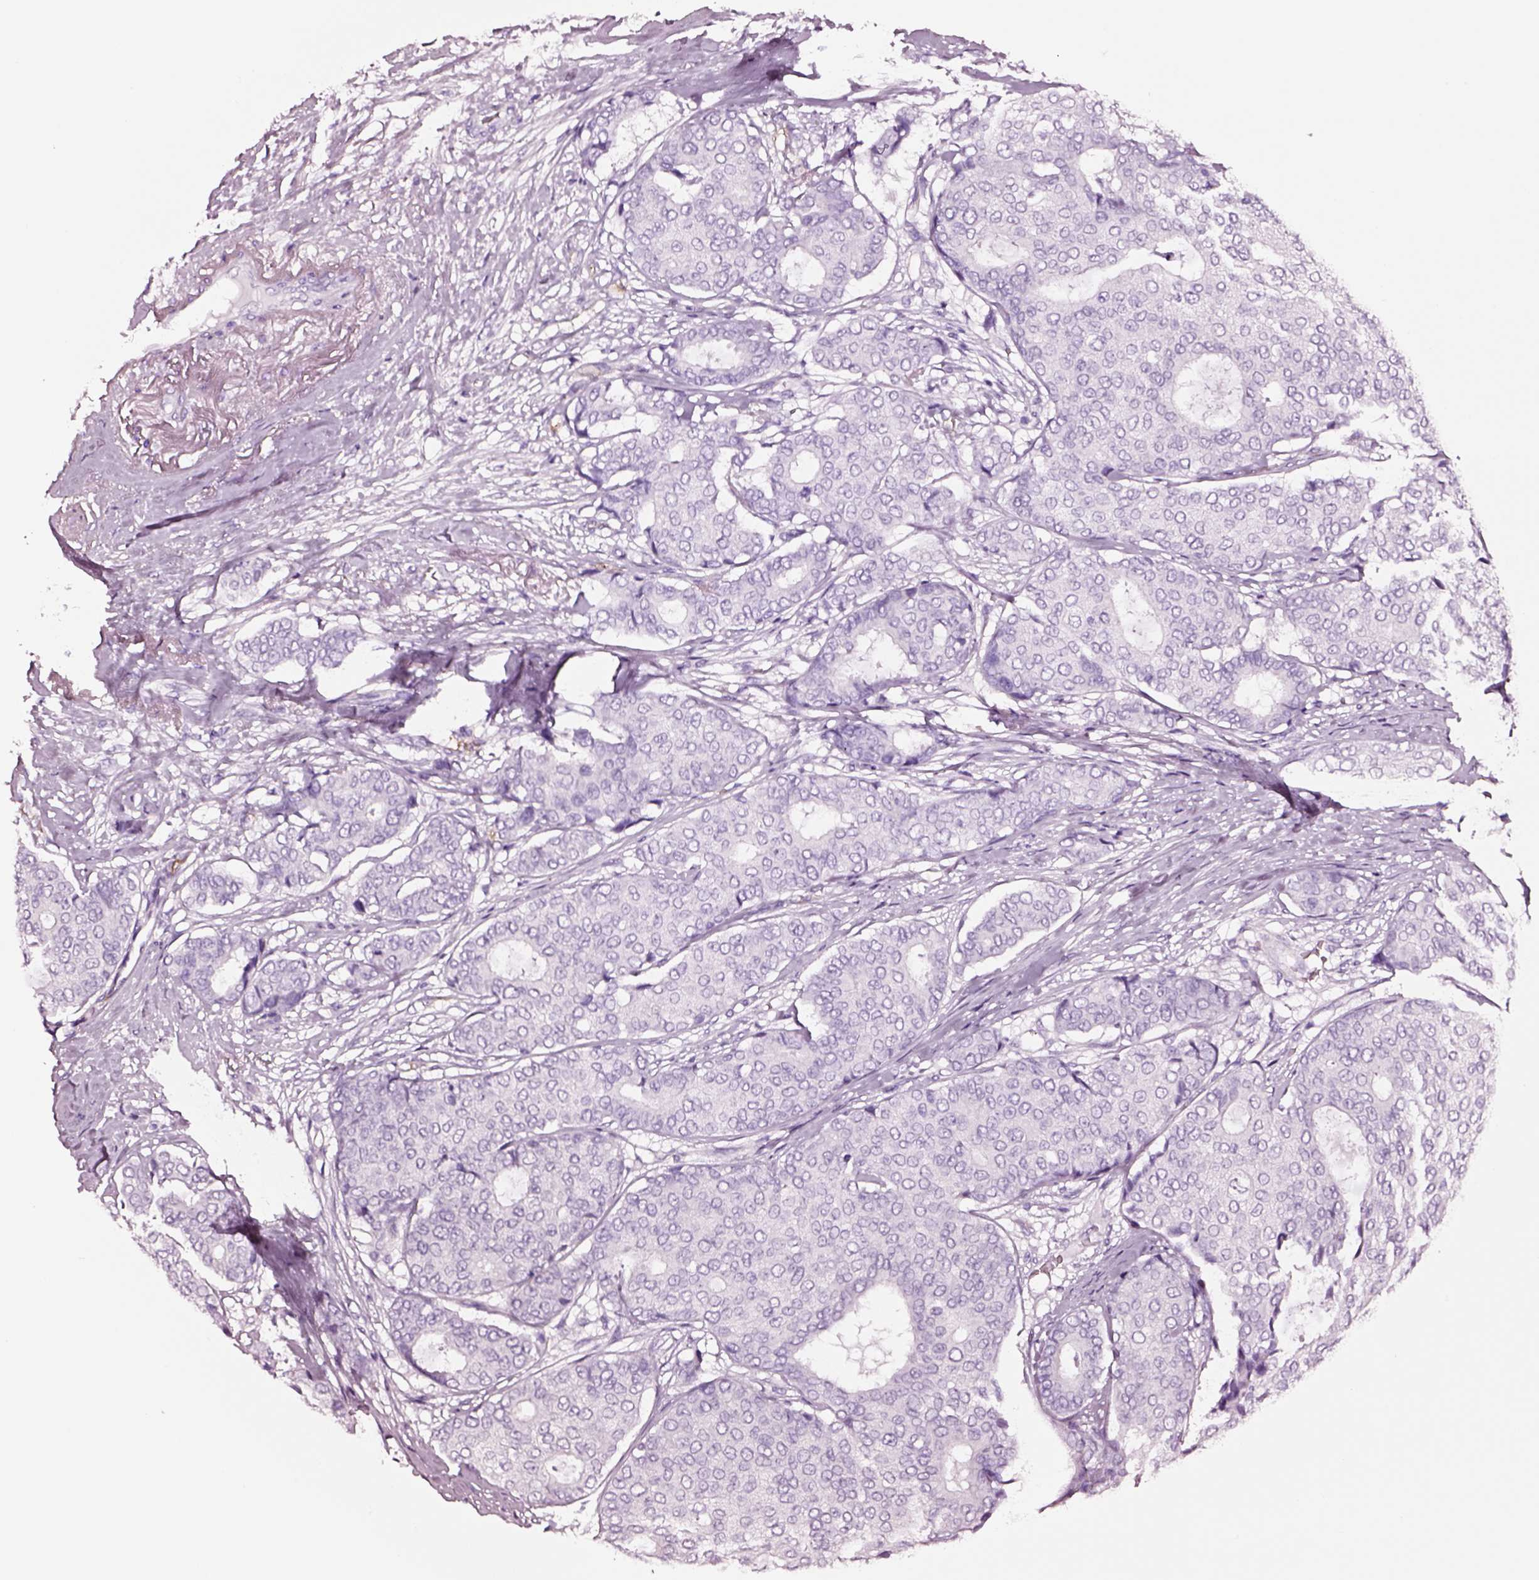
{"staining": {"intensity": "negative", "quantity": "none", "location": "none"}, "tissue": "breast cancer", "cell_type": "Tumor cells", "image_type": "cancer", "snomed": [{"axis": "morphology", "description": "Duct carcinoma"}, {"axis": "topography", "description": "Breast"}], "caption": "Immunohistochemical staining of human breast cancer (intraductal carcinoma) shows no significant staining in tumor cells.", "gene": "DPEP1", "patient": {"sex": "female", "age": 75}}